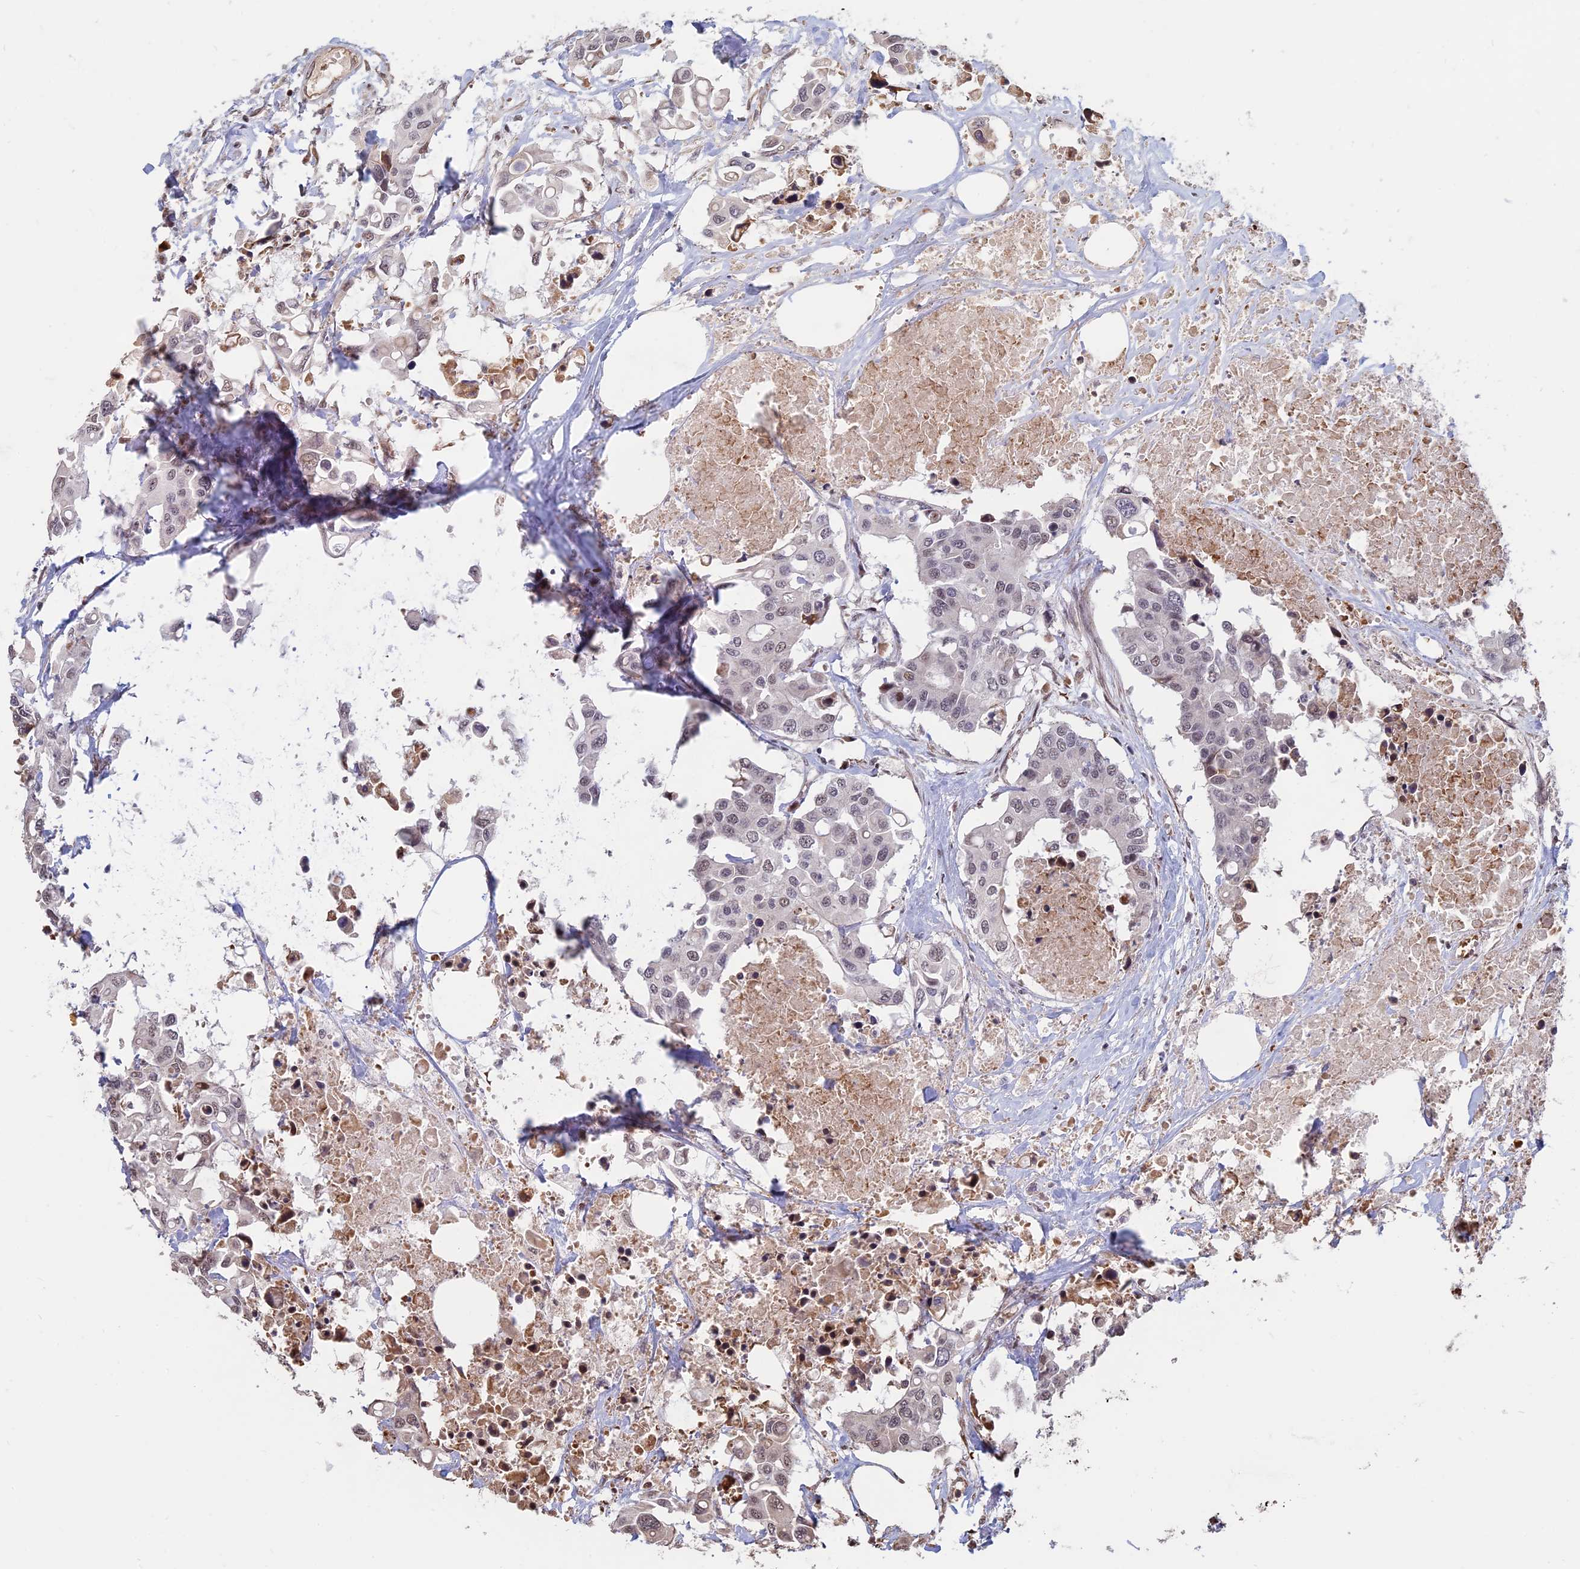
{"staining": {"intensity": "weak", "quantity": ">75%", "location": "nuclear"}, "tissue": "colorectal cancer", "cell_type": "Tumor cells", "image_type": "cancer", "snomed": [{"axis": "morphology", "description": "Adenocarcinoma, NOS"}, {"axis": "topography", "description": "Colon"}], "caption": "Colorectal cancer (adenocarcinoma) tissue reveals weak nuclear staining in approximately >75% of tumor cells, visualized by immunohistochemistry.", "gene": "MFAP1", "patient": {"sex": "male", "age": 77}}